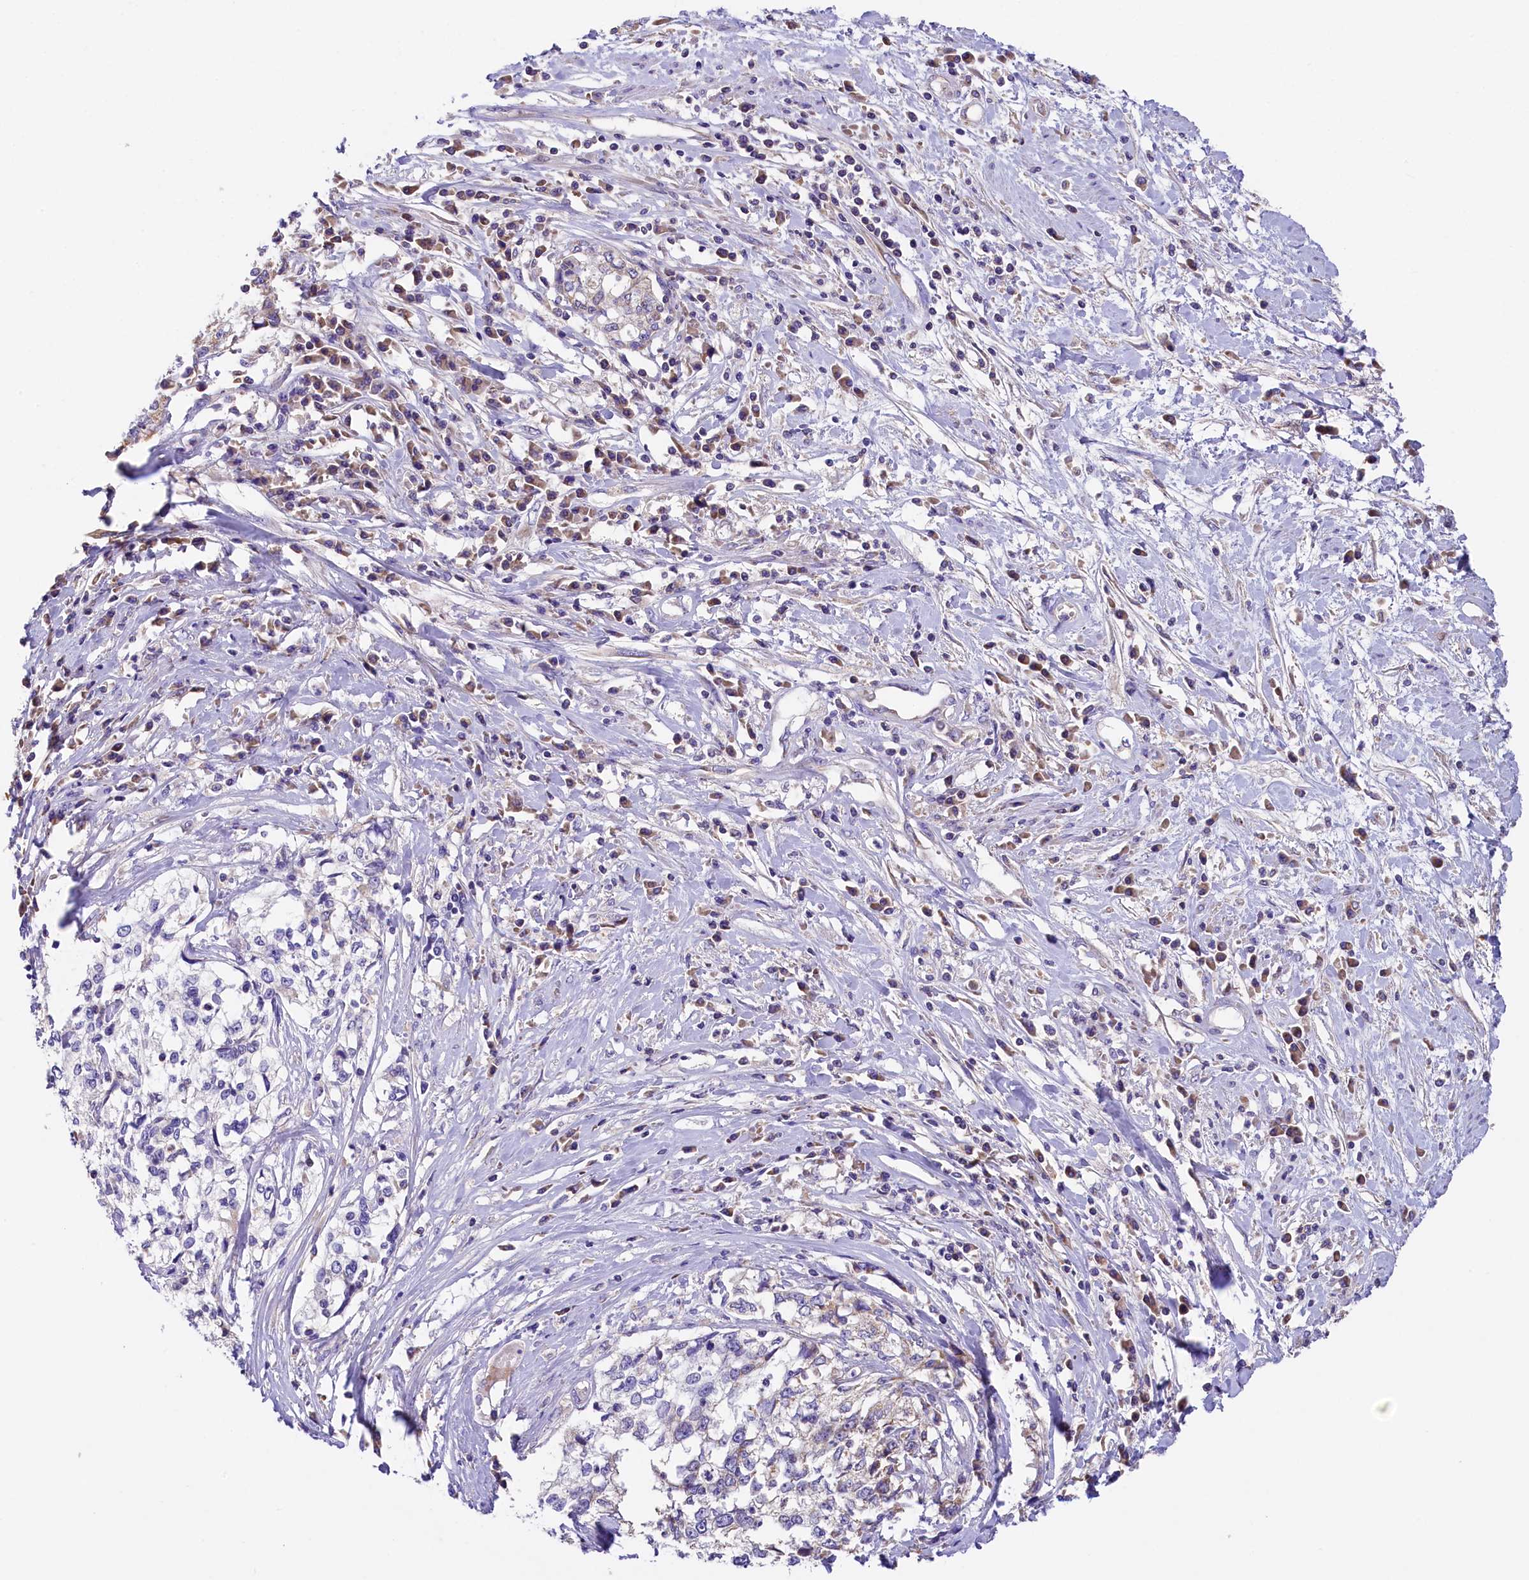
{"staining": {"intensity": "negative", "quantity": "none", "location": "none"}, "tissue": "cervical cancer", "cell_type": "Tumor cells", "image_type": "cancer", "snomed": [{"axis": "morphology", "description": "Squamous cell carcinoma, NOS"}, {"axis": "topography", "description": "Cervix"}], "caption": "There is no significant expression in tumor cells of cervical cancer.", "gene": "PMPCB", "patient": {"sex": "female", "age": 57}}